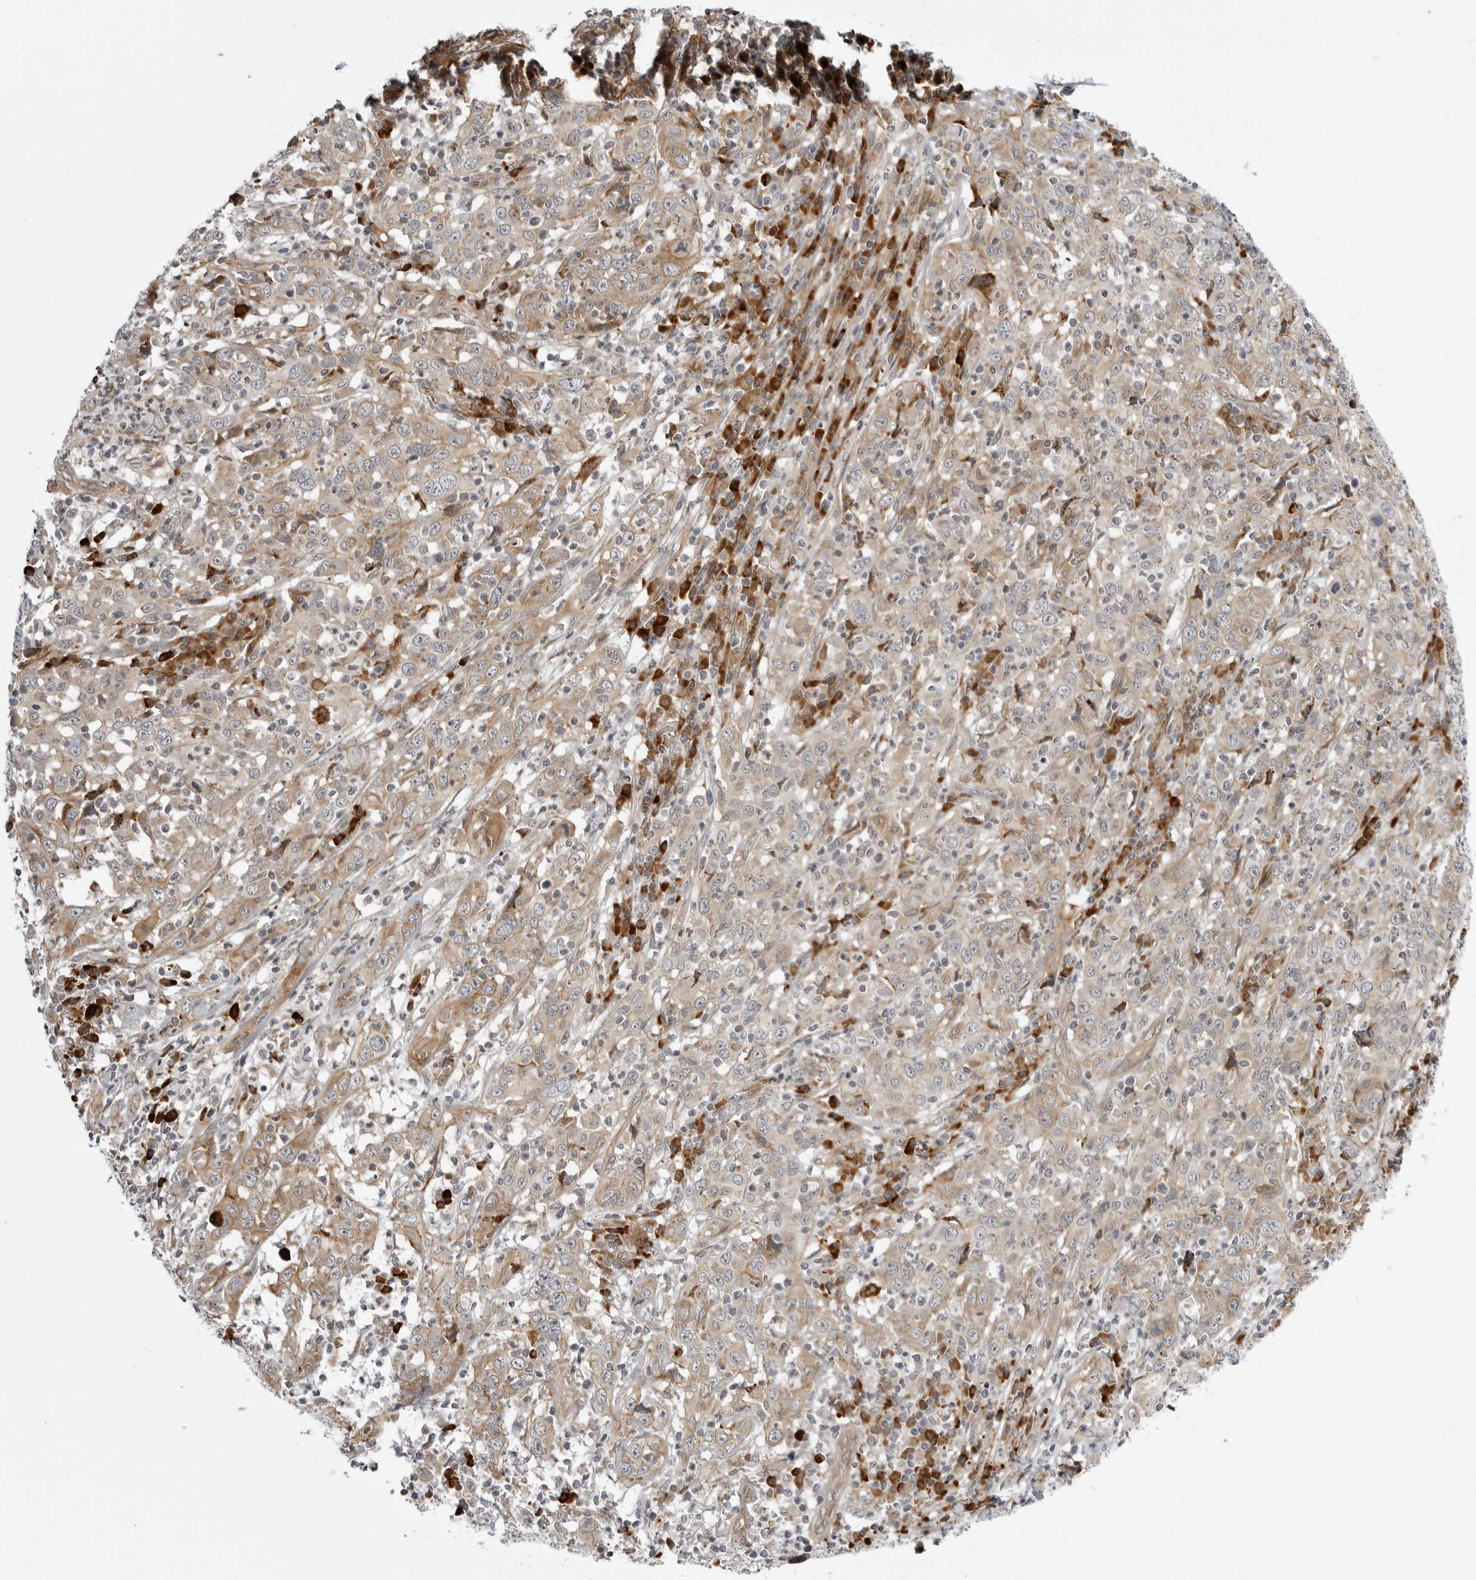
{"staining": {"intensity": "moderate", "quantity": "25%-75%", "location": "cytoplasmic/membranous"}, "tissue": "cervical cancer", "cell_type": "Tumor cells", "image_type": "cancer", "snomed": [{"axis": "morphology", "description": "Squamous cell carcinoma, NOS"}, {"axis": "topography", "description": "Cervix"}], "caption": "Cervical squamous cell carcinoma stained for a protein displays moderate cytoplasmic/membranous positivity in tumor cells. Using DAB (3,3'-diaminobenzidine) (brown) and hematoxylin (blue) stains, captured at high magnification using brightfield microscopy.", "gene": "ARL5A", "patient": {"sex": "female", "age": 46}}